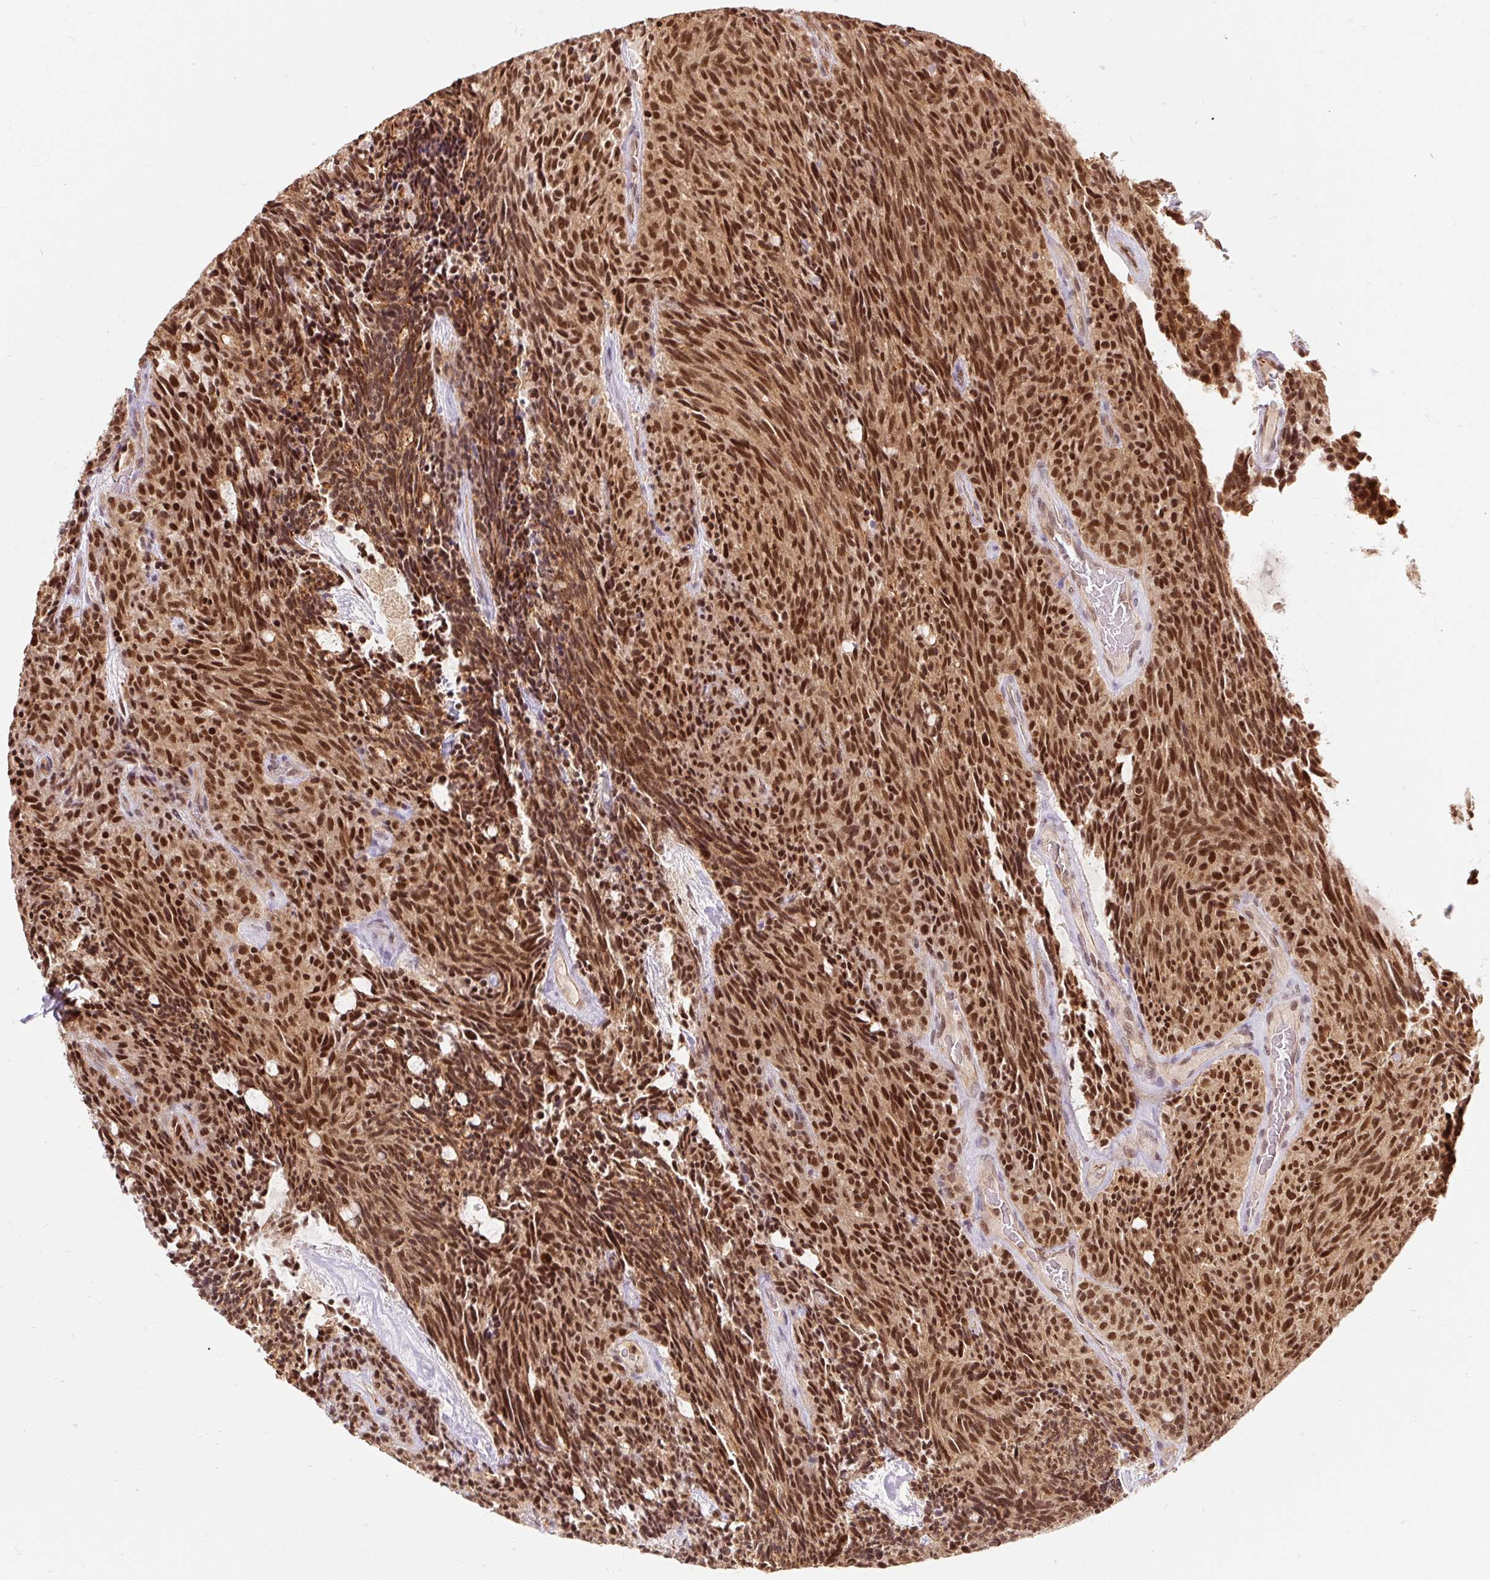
{"staining": {"intensity": "strong", "quantity": ">75%", "location": "nuclear"}, "tissue": "carcinoid", "cell_type": "Tumor cells", "image_type": "cancer", "snomed": [{"axis": "morphology", "description": "Carcinoid, malignant, NOS"}, {"axis": "topography", "description": "Pancreas"}], "caption": "Carcinoid (malignant) tissue demonstrates strong nuclear positivity in about >75% of tumor cells, visualized by immunohistochemistry. (DAB (3,3'-diaminobenzidine) = brown stain, brightfield microscopy at high magnification).", "gene": "CSTF1", "patient": {"sex": "female", "age": 54}}